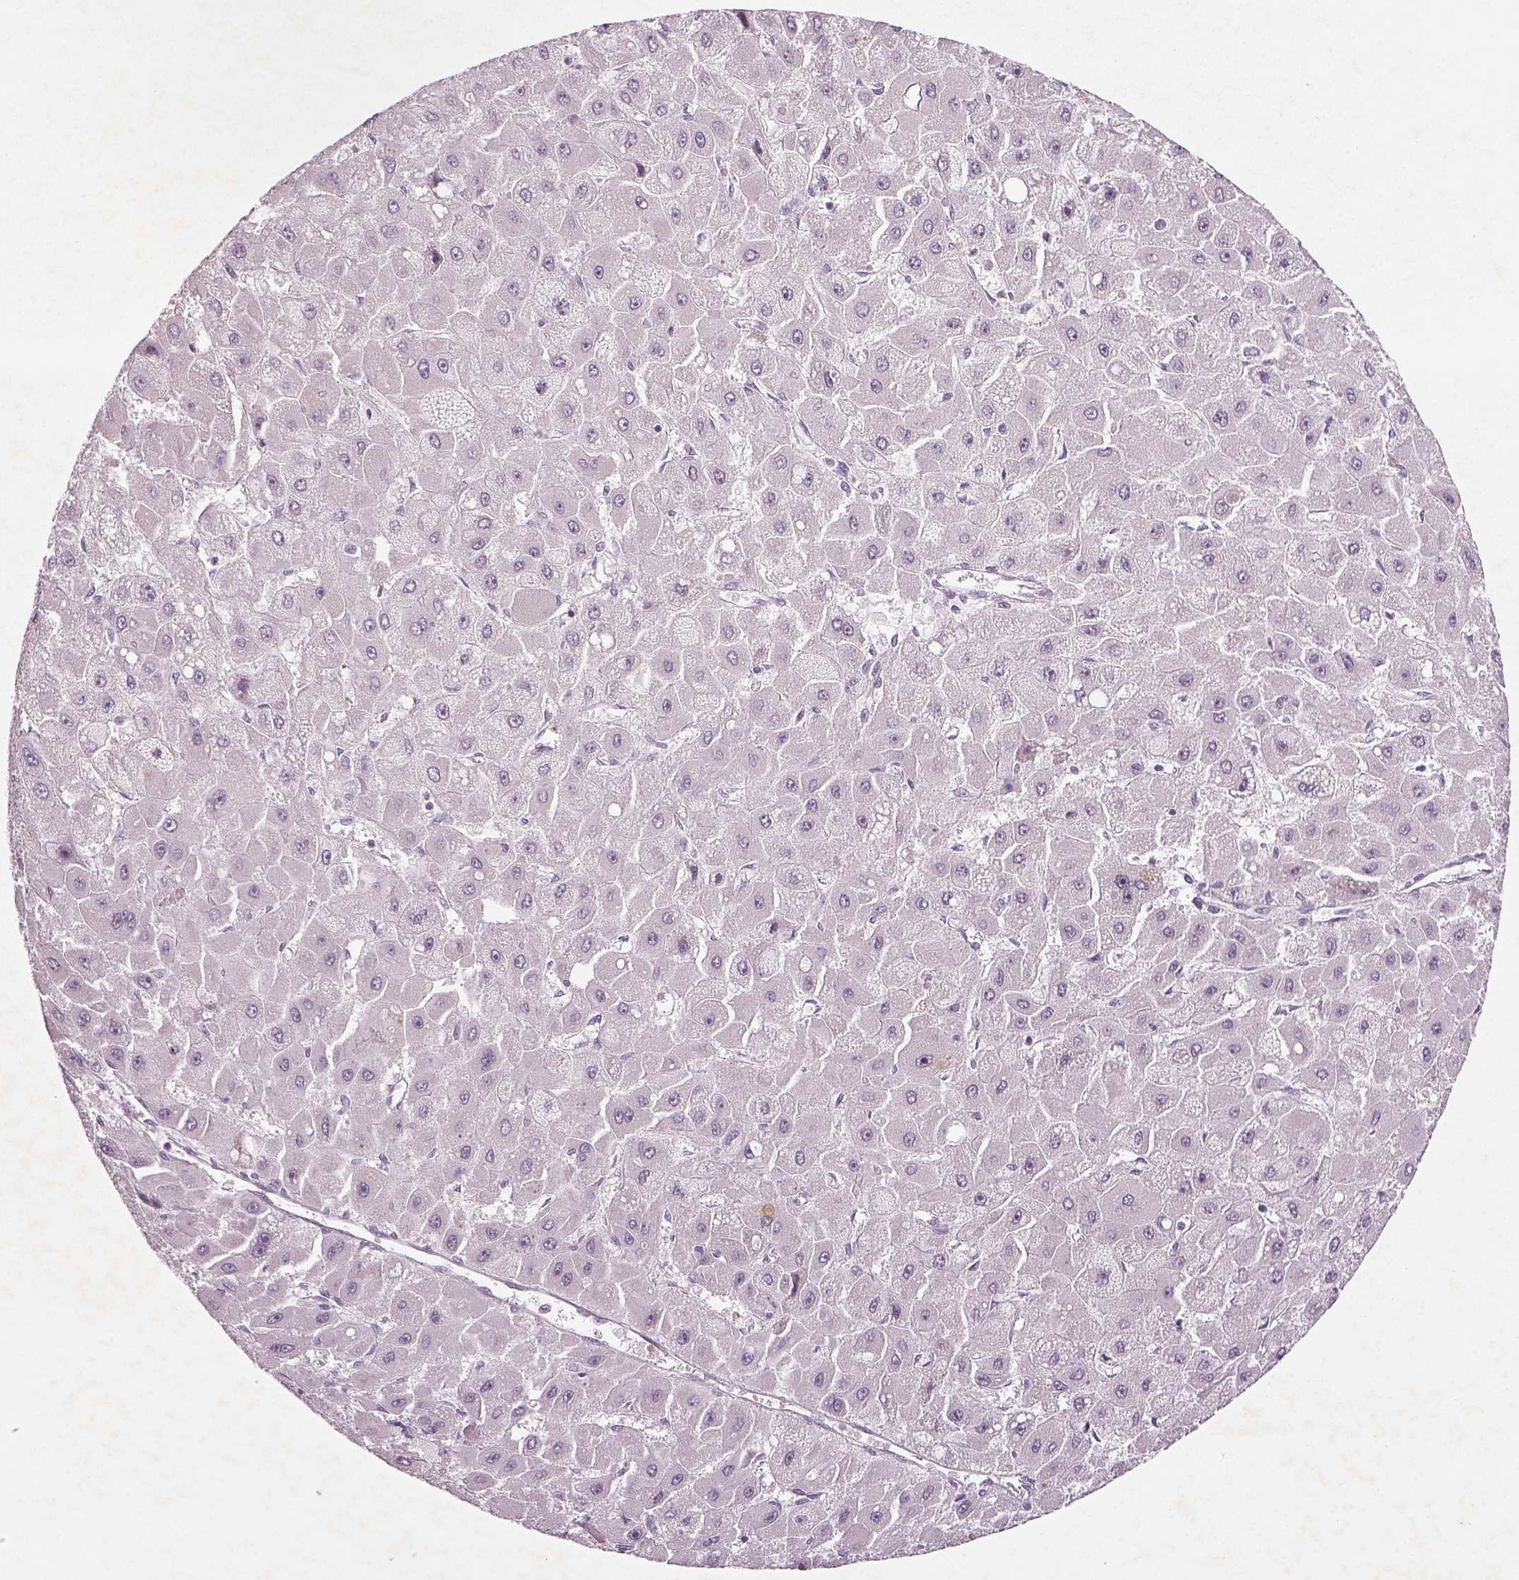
{"staining": {"intensity": "negative", "quantity": "none", "location": "none"}, "tissue": "liver cancer", "cell_type": "Tumor cells", "image_type": "cancer", "snomed": [{"axis": "morphology", "description": "Carcinoma, Hepatocellular, NOS"}, {"axis": "topography", "description": "Liver"}], "caption": "Human hepatocellular carcinoma (liver) stained for a protein using immunohistochemistry reveals no staining in tumor cells.", "gene": "PENK", "patient": {"sex": "female", "age": 25}}